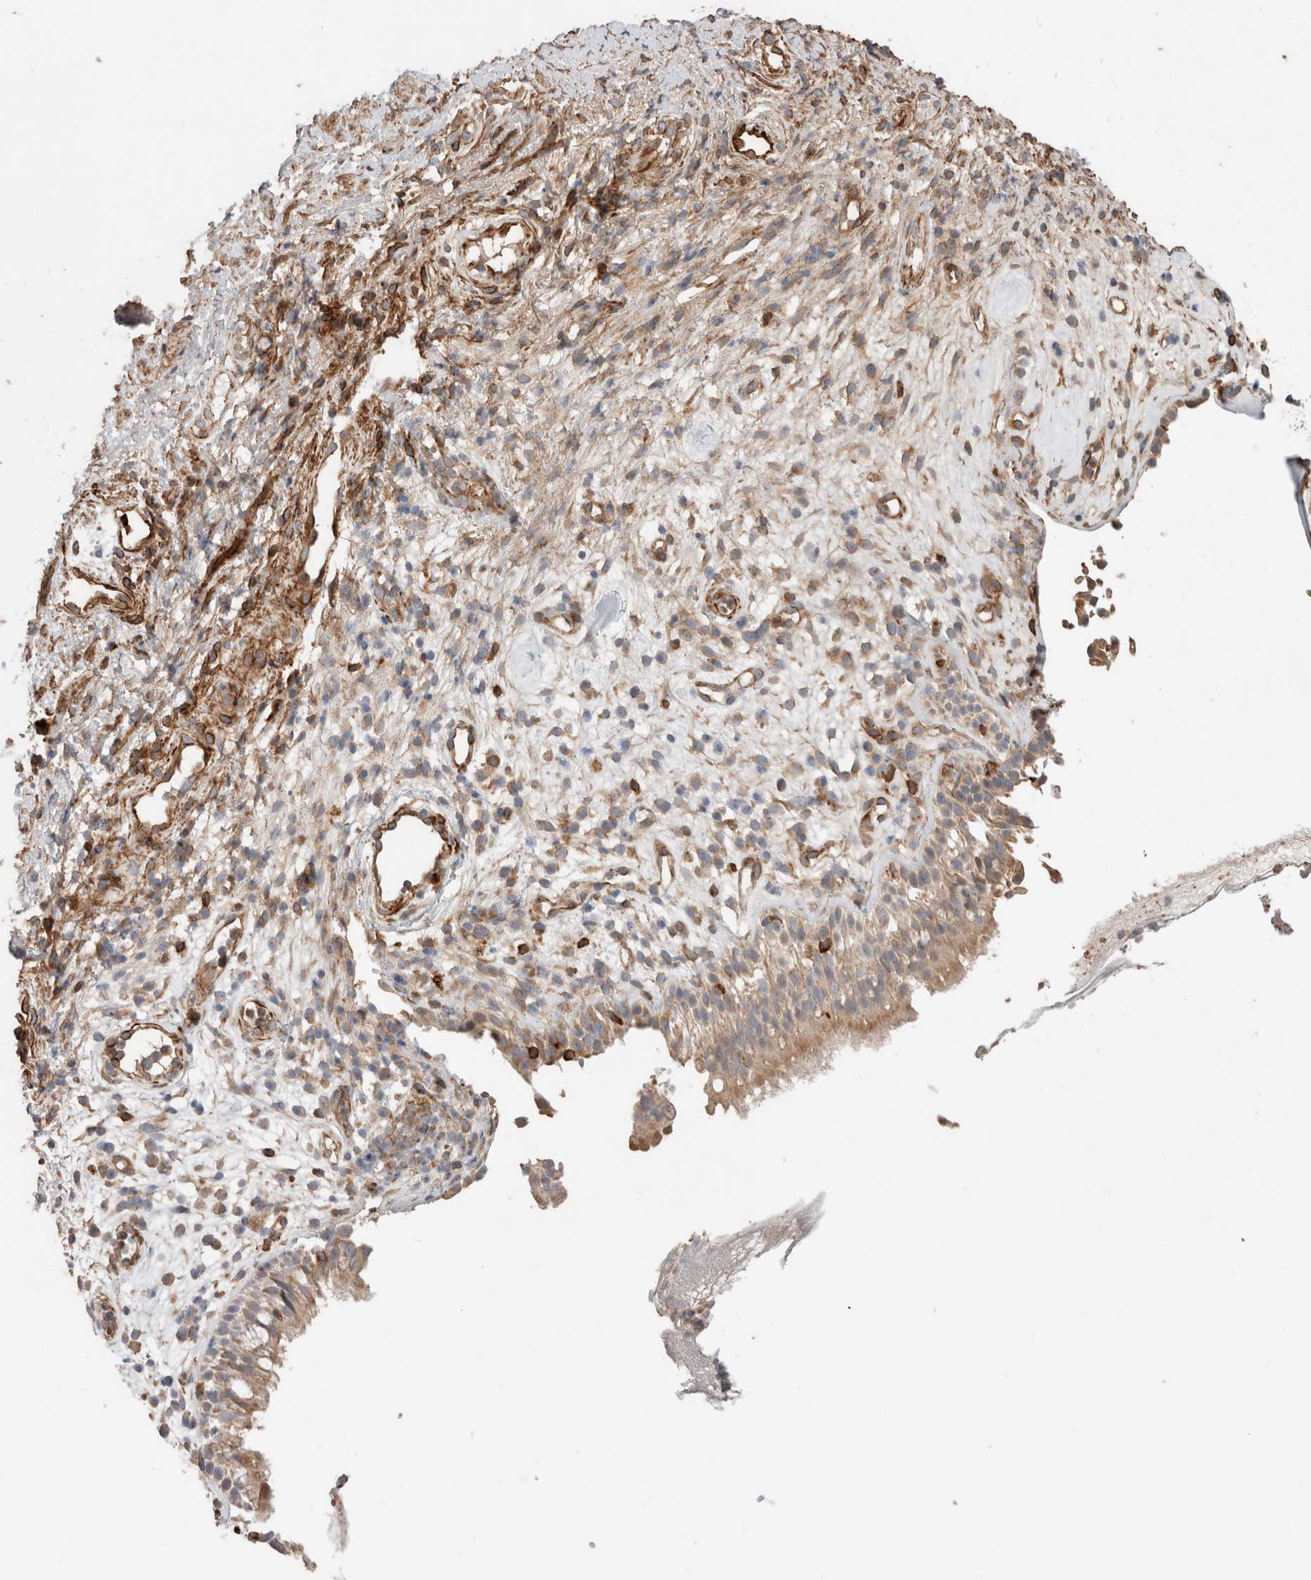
{"staining": {"intensity": "weak", "quantity": ">75%", "location": "cytoplasmic/membranous"}, "tissue": "nasopharynx", "cell_type": "Respiratory epithelial cells", "image_type": "normal", "snomed": [{"axis": "morphology", "description": "Normal tissue, NOS"}, {"axis": "morphology", "description": "Inflammation, NOS"}, {"axis": "topography", "description": "Nasopharynx"}], "caption": "This photomicrograph exhibits immunohistochemistry staining of normal human nasopharynx, with low weak cytoplasmic/membranous staining in about >75% of respiratory epithelial cells.", "gene": "RAB32", "patient": {"sex": "male", "age": 54}}